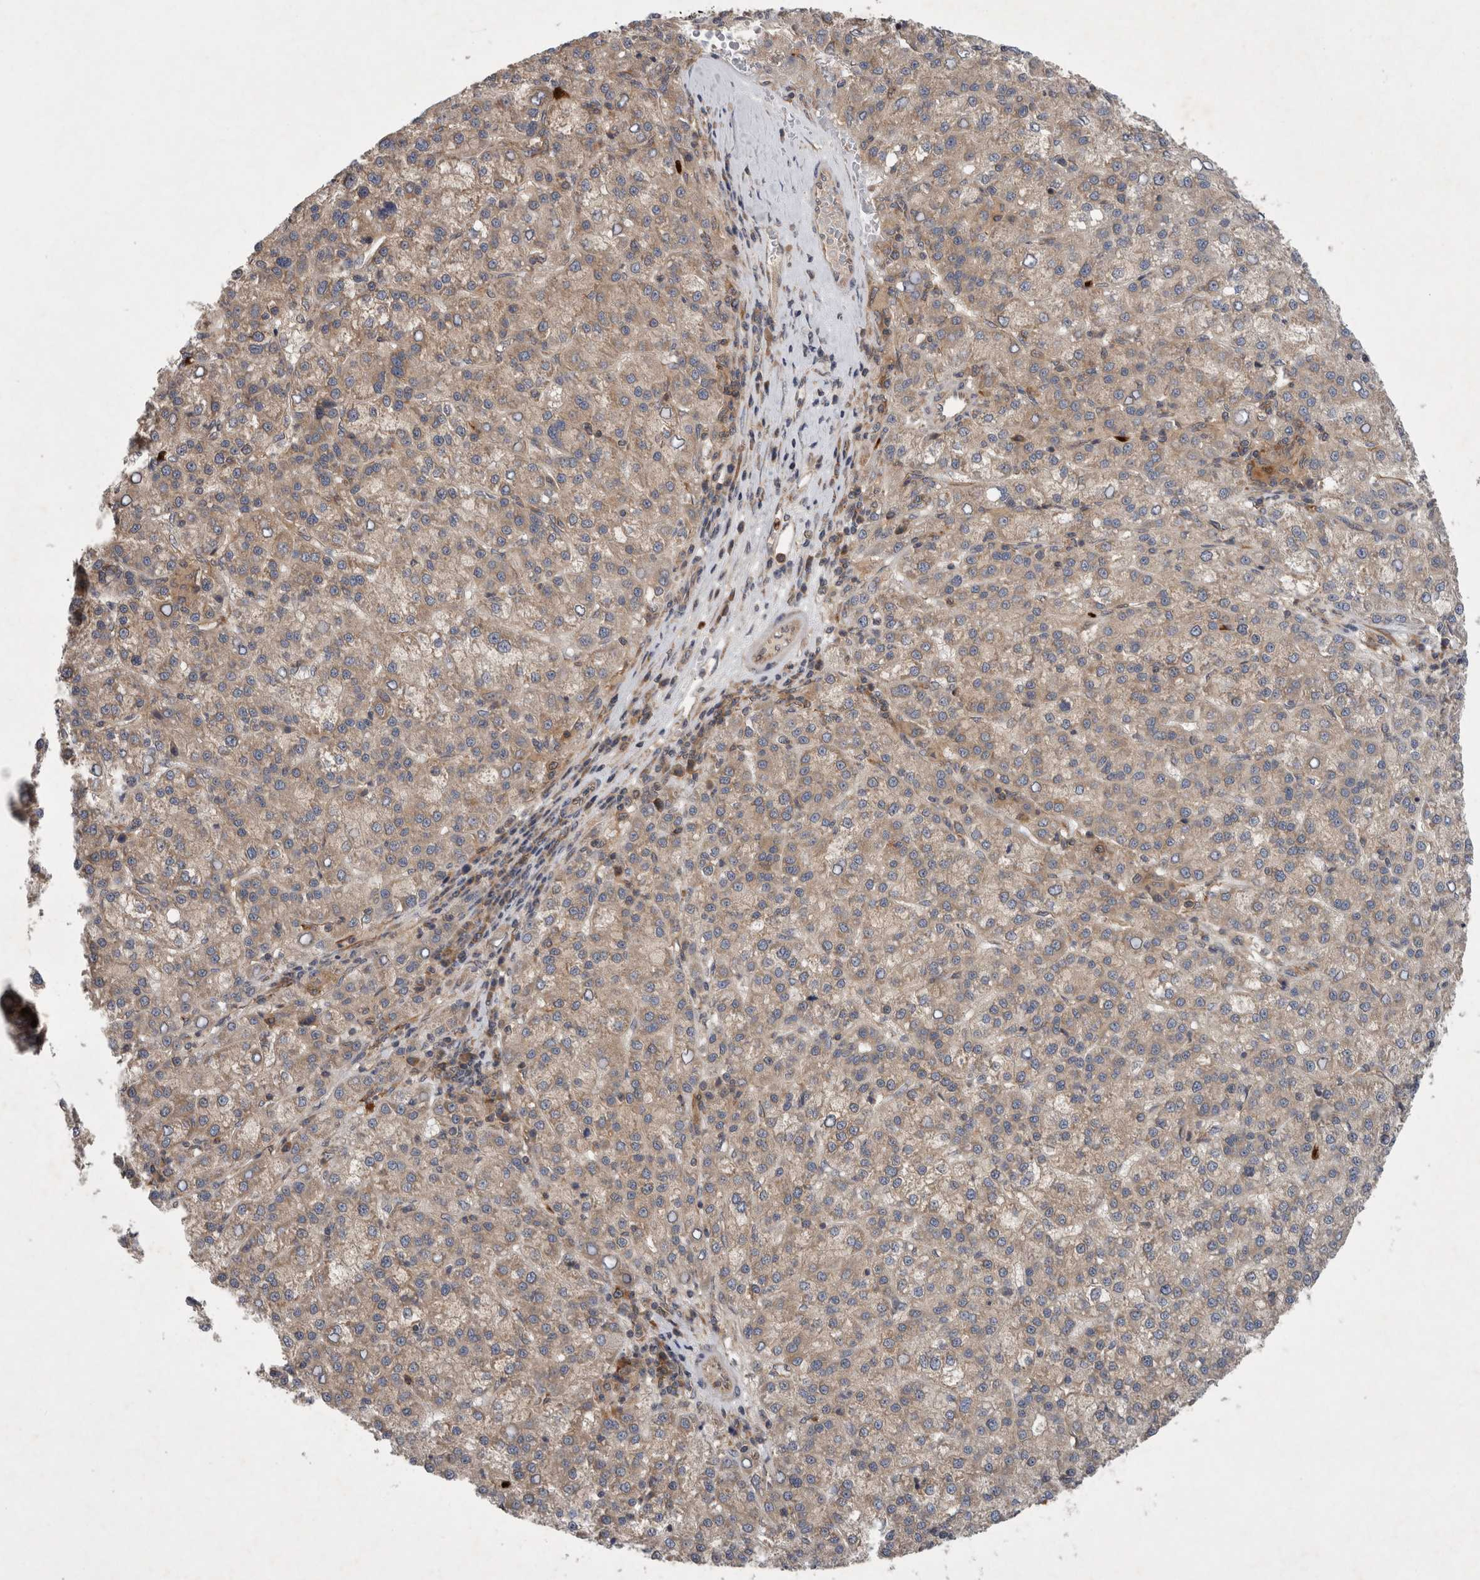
{"staining": {"intensity": "weak", "quantity": "<25%", "location": "cytoplasmic/membranous"}, "tissue": "liver cancer", "cell_type": "Tumor cells", "image_type": "cancer", "snomed": [{"axis": "morphology", "description": "Carcinoma, Hepatocellular, NOS"}, {"axis": "topography", "description": "Liver"}], "caption": "Immunohistochemical staining of liver hepatocellular carcinoma demonstrates no significant positivity in tumor cells.", "gene": "PDCD2", "patient": {"sex": "female", "age": 58}}